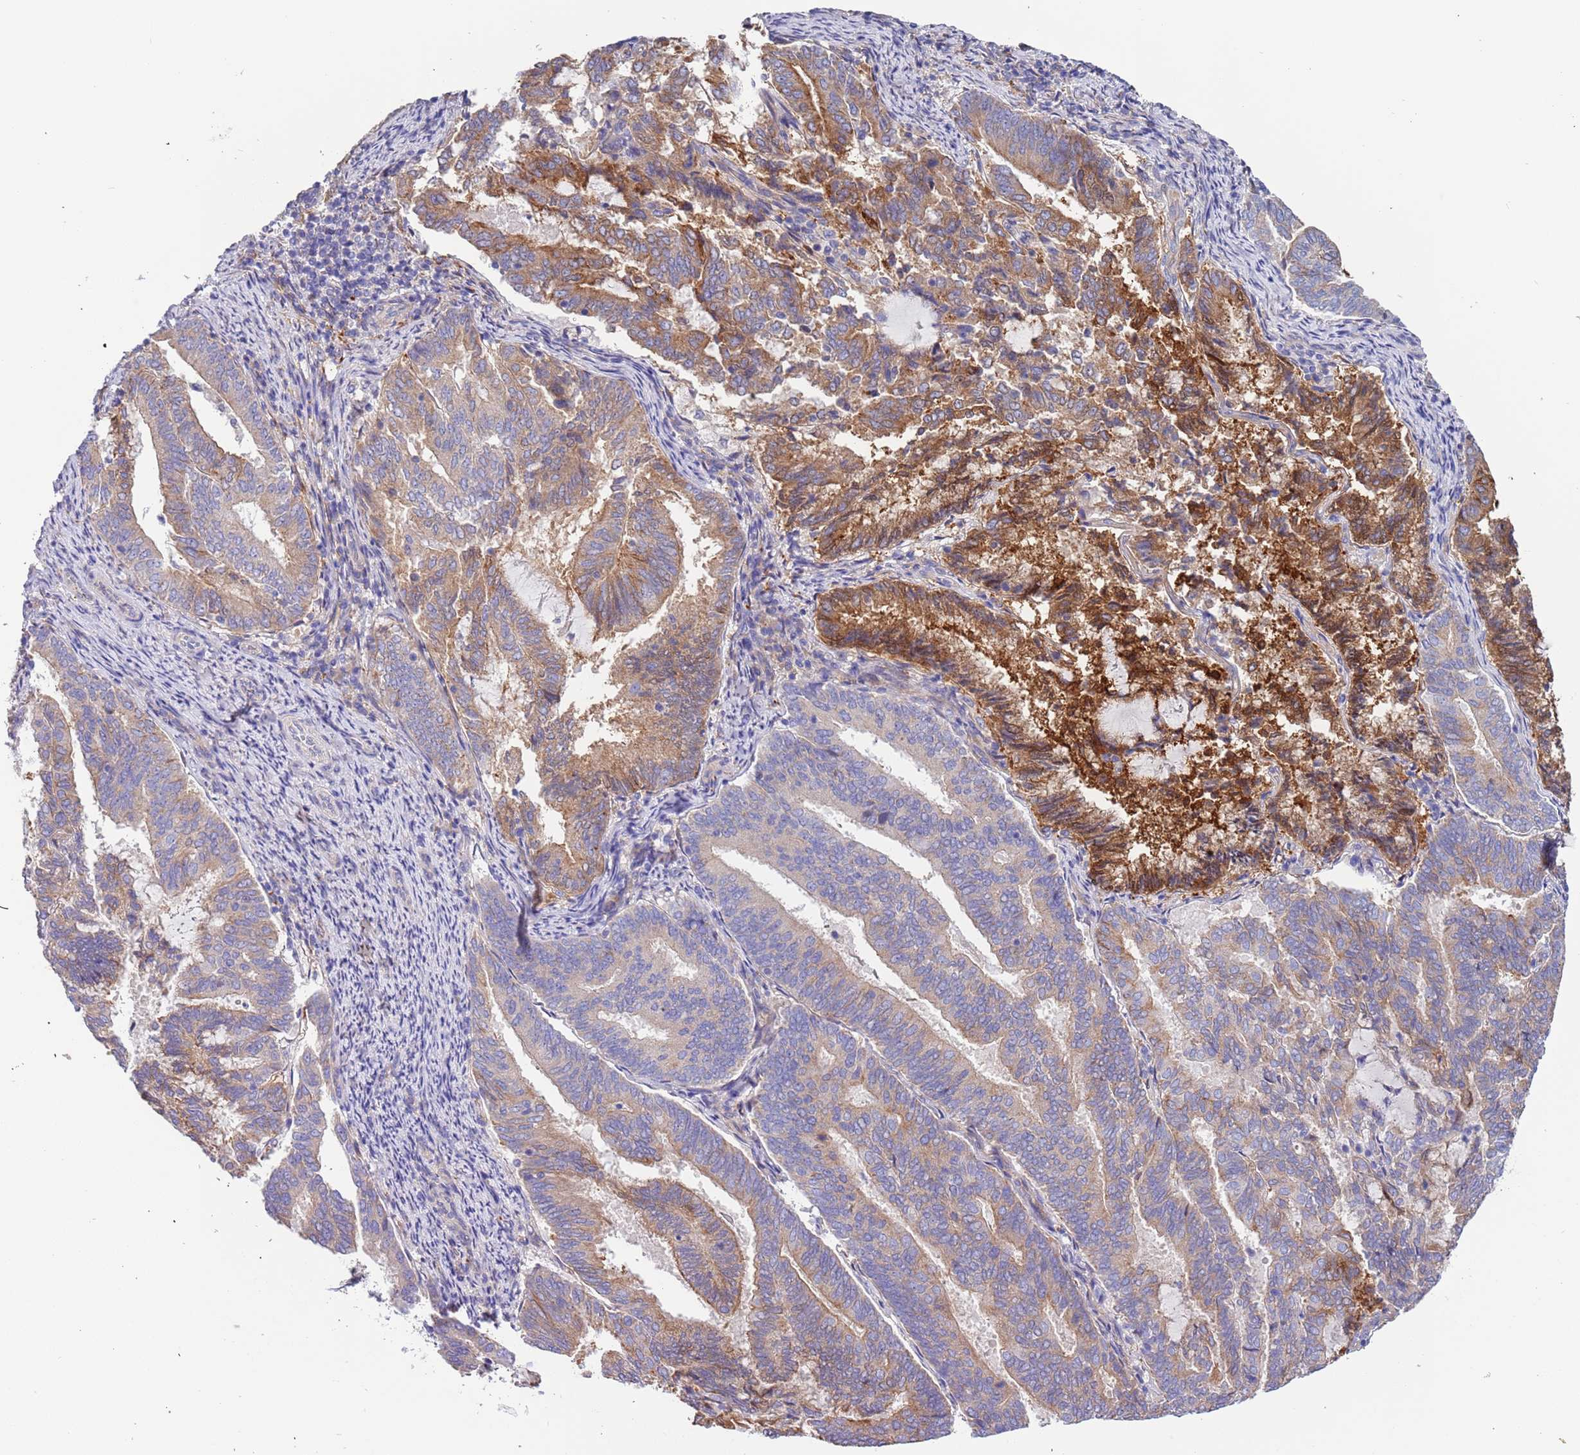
{"staining": {"intensity": "moderate", "quantity": "25%-75%", "location": "cytoplasmic/membranous"}, "tissue": "endometrial cancer", "cell_type": "Tumor cells", "image_type": "cancer", "snomed": [{"axis": "morphology", "description": "Adenocarcinoma, NOS"}, {"axis": "topography", "description": "Endometrium"}], "caption": "High-power microscopy captured an immunohistochemistry micrograph of adenocarcinoma (endometrial), revealing moderate cytoplasmic/membranous staining in approximately 25%-75% of tumor cells. The protein of interest is stained brown, and the nuclei are stained in blue (DAB IHC with brightfield microscopy, high magnification).", "gene": "LAMB4", "patient": {"sex": "female", "age": 80}}